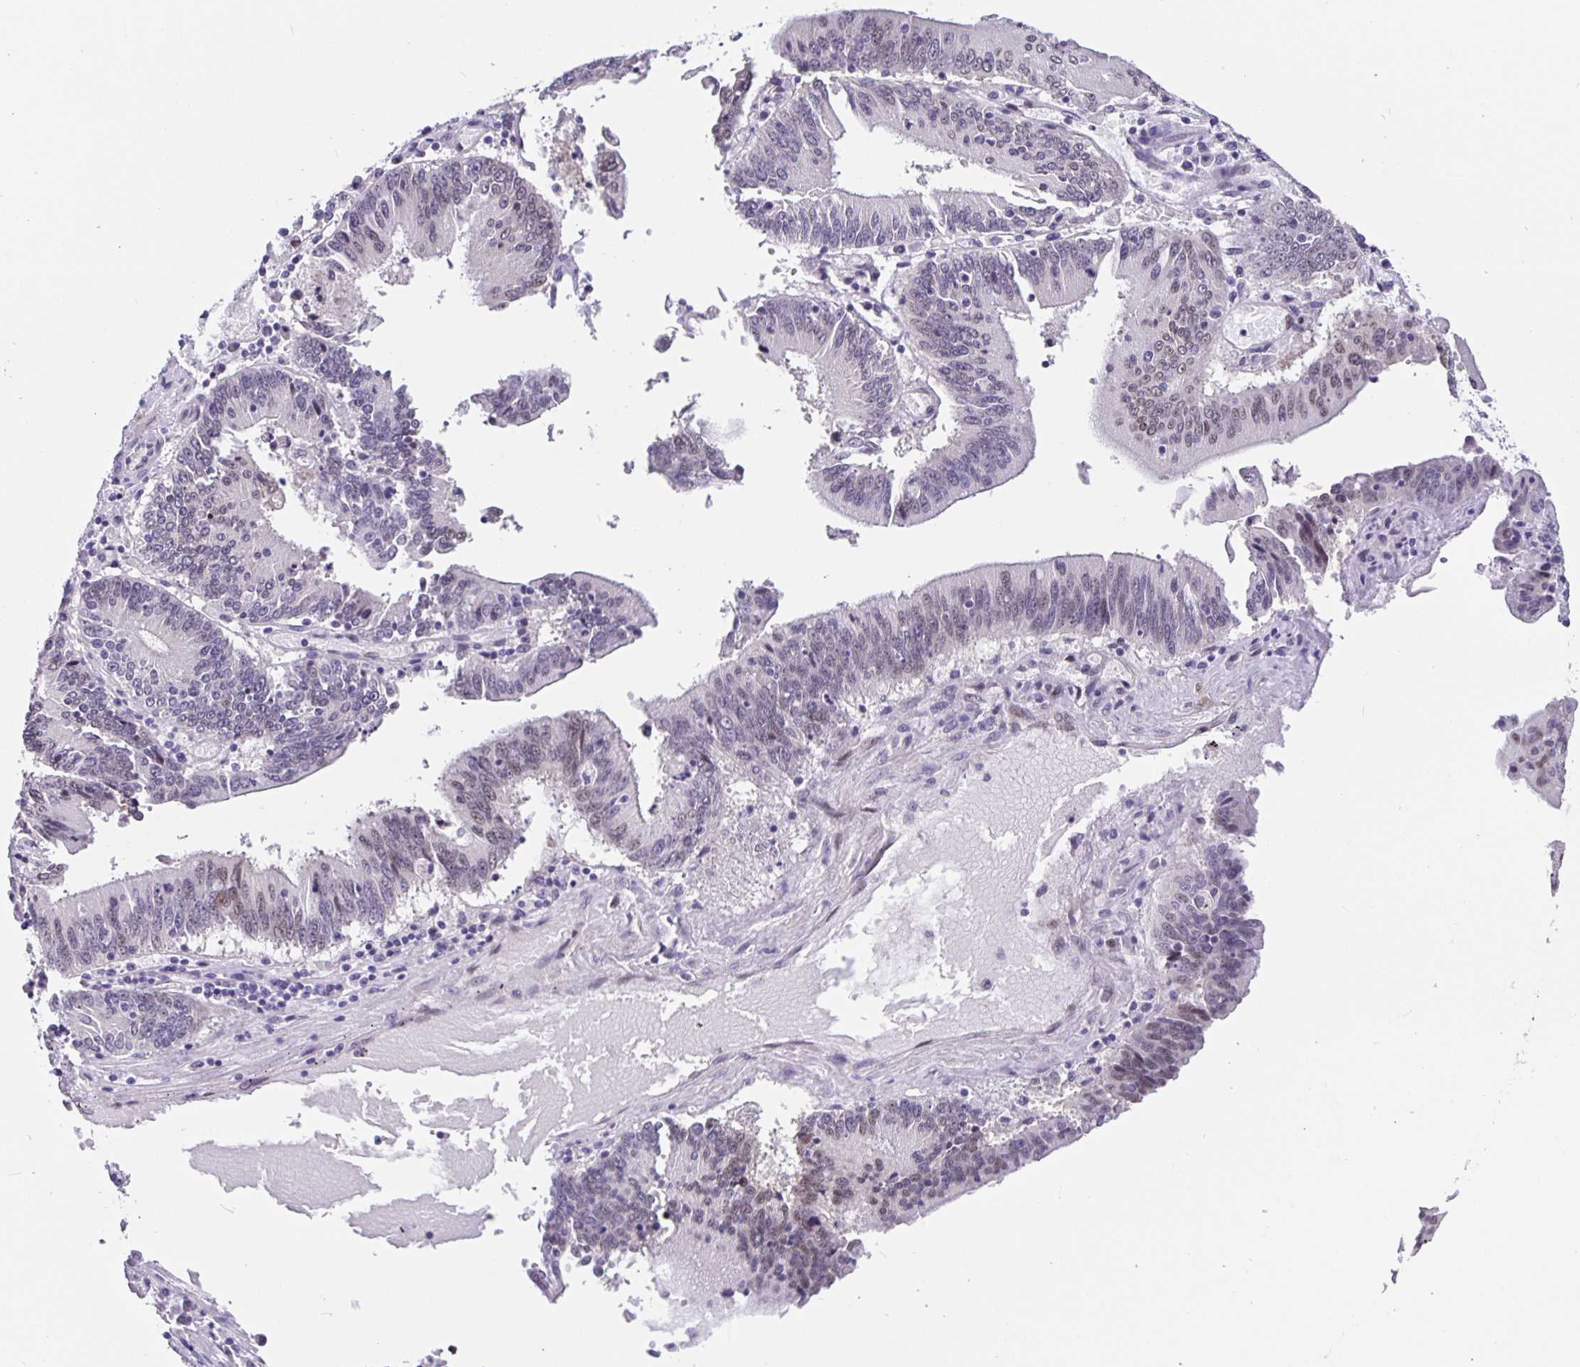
{"staining": {"intensity": "weak", "quantity": "<25%", "location": "nuclear"}, "tissue": "stomach cancer", "cell_type": "Tumor cells", "image_type": "cancer", "snomed": [{"axis": "morphology", "description": "Adenocarcinoma, NOS"}, {"axis": "topography", "description": "Stomach, upper"}], "caption": "This photomicrograph is of stomach cancer (adenocarcinoma) stained with IHC to label a protein in brown with the nuclei are counter-stained blue. There is no staining in tumor cells.", "gene": "FOSL2", "patient": {"sex": "male", "age": 68}}